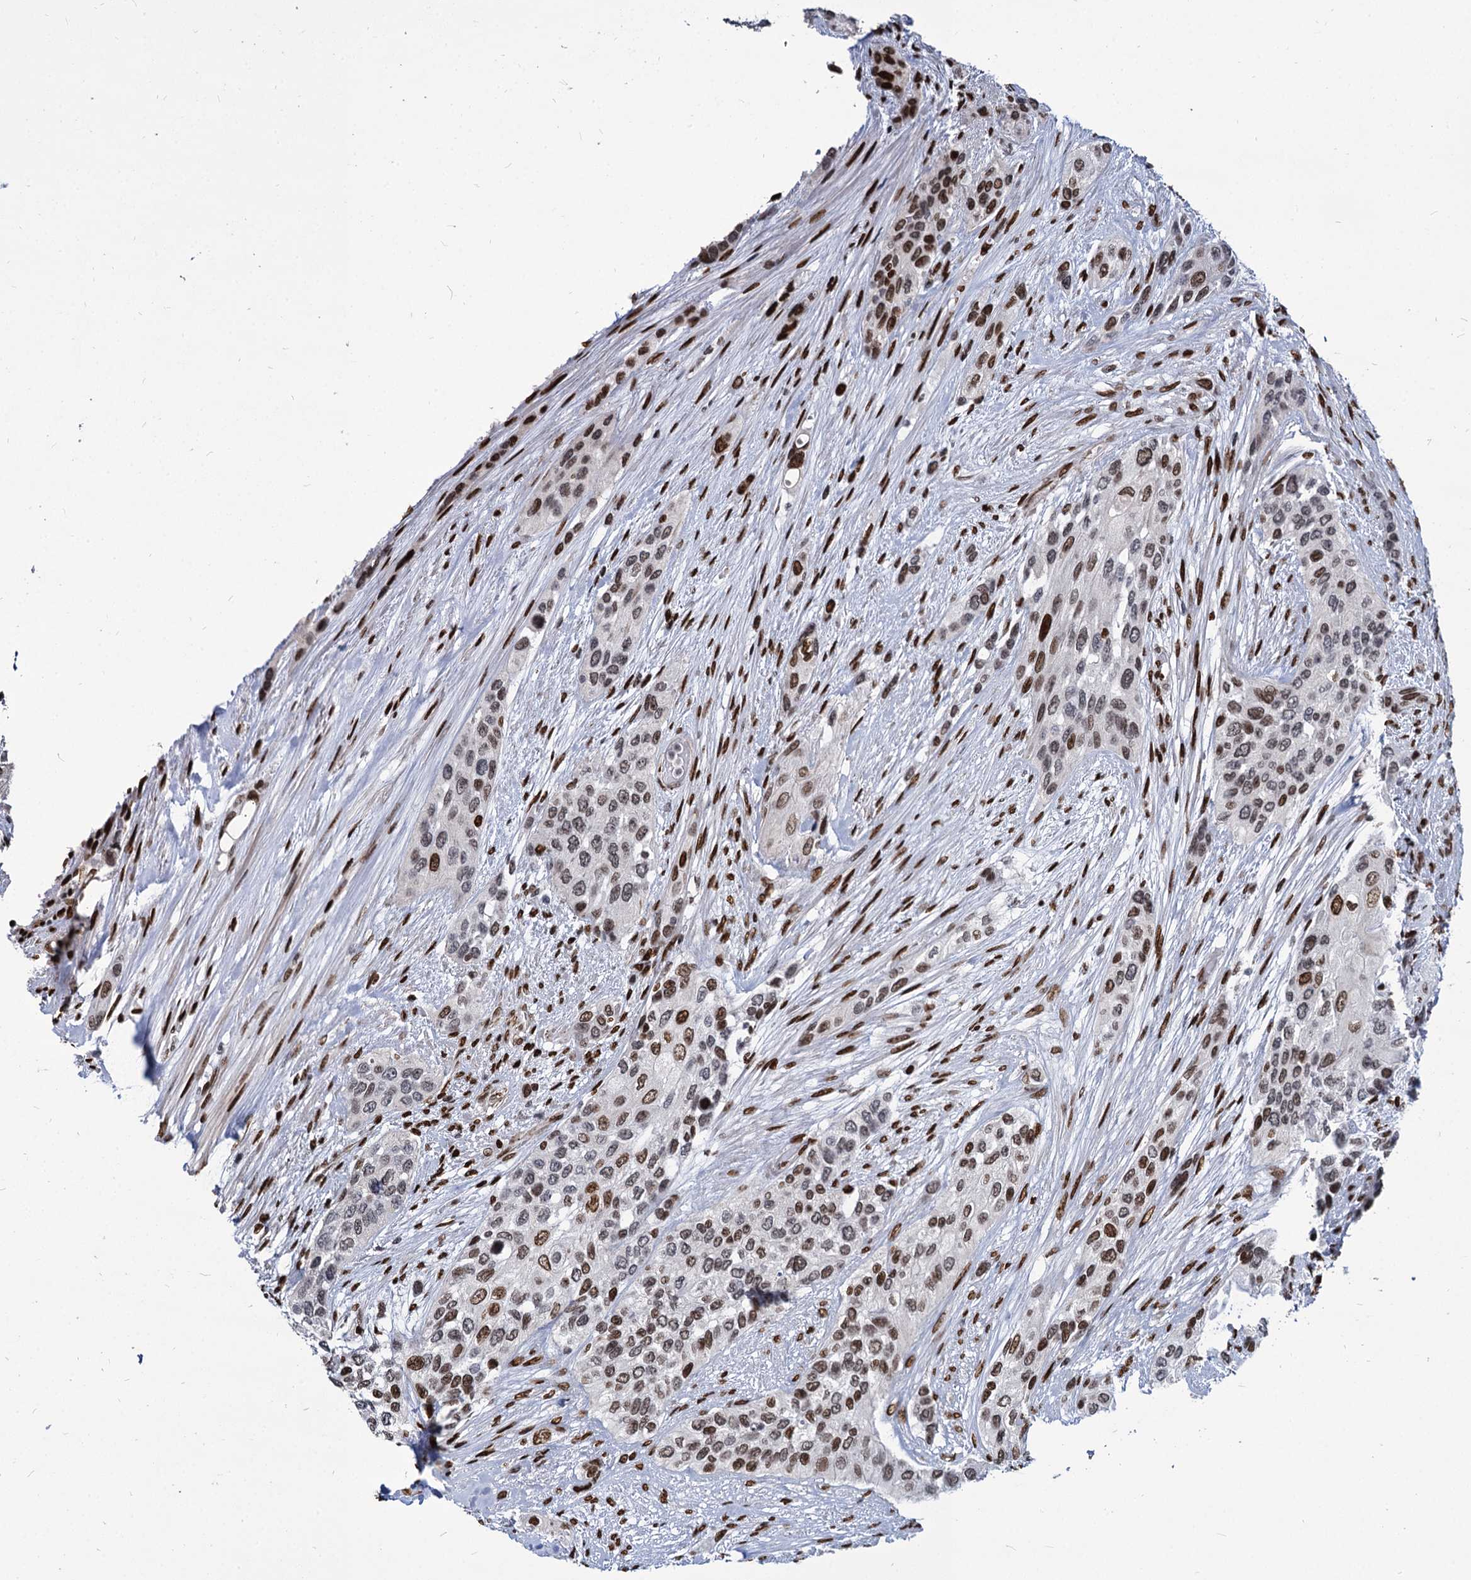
{"staining": {"intensity": "moderate", "quantity": ">75%", "location": "nuclear"}, "tissue": "urothelial cancer", "cell_type": "Tumor cells", "image_type": "cancer", "snomed": [{"axis": "morphology", "description": "Normal tissue, NOS"}, {"axis": "morphology", "description": "Urothelial carcinoma, High grade"}, {"axis": "topography", "description": "Vascular tissue"}, {"axis": "topography", "description": "Urinary bladder"}], "caption": "About >75% of tumor cells in high-grade urothelial carcinoma exhibit moderate nuclear protein positivity as visualized by brown immunohistochemical staining.", "gene": "MECP2", "patient": {"sex": "female", "age": 56}}